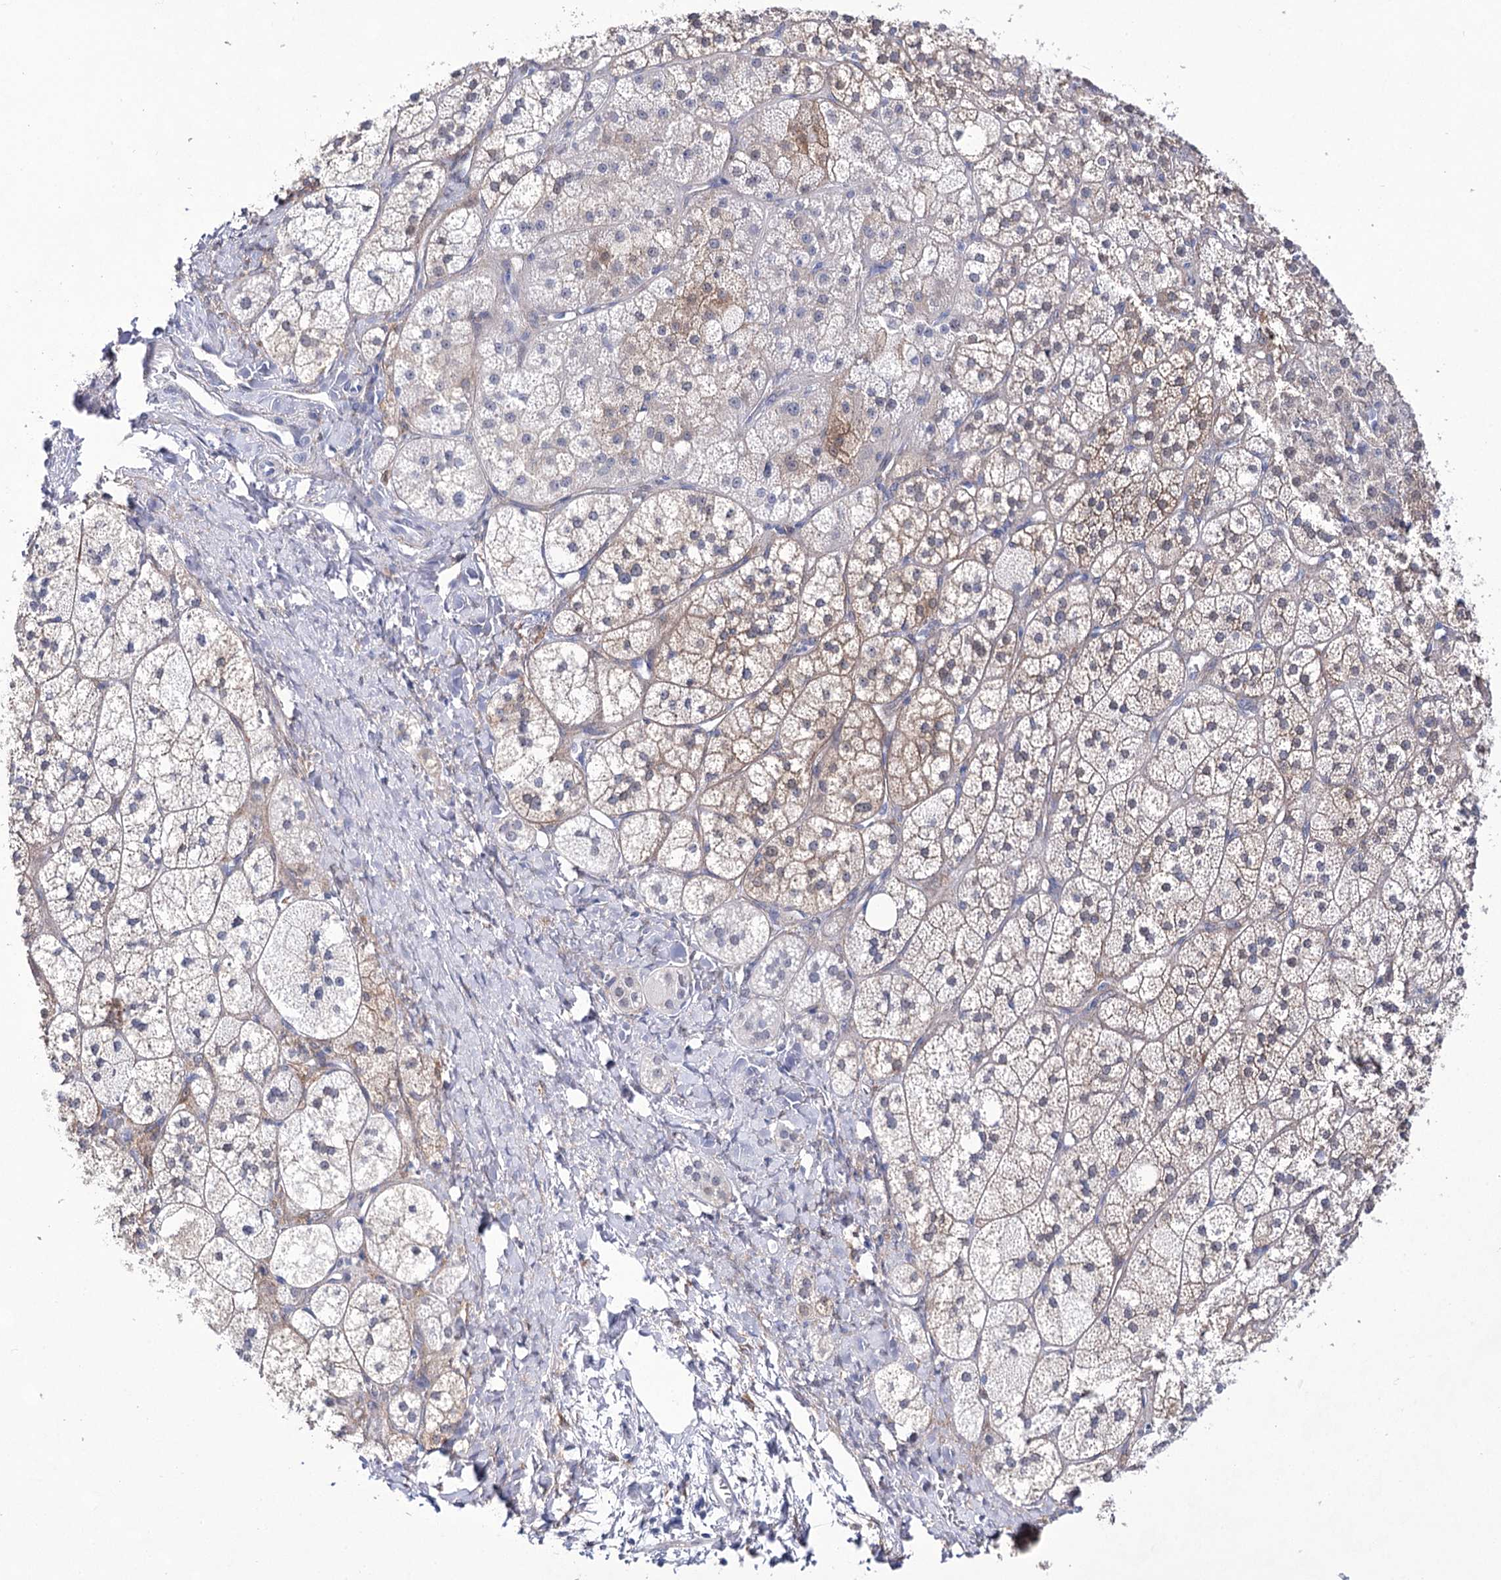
{"staining": {"intensity": "moderate", "quantity": "25%-75%", "location": "cytoplasmic/membranous,nuclear"}, "tissue": "adrenal gland", "cell_type": "Glandular cells", "image_type": "normal", "snomed": [{"axis": "morphology", "description": "Normal tissue, NOS"}, {"axis": "topography", "description": "Adrenal gland"}], "caption": "Immunohistochemistry of benign adrenal gland displays medium levels of moderate cytoplasmic/membranous,nuclear positivity in about 25%-75% of glandular cells. (Stains: DAB in brown, nuclei in blue, Microscopy: brightfield microscopy at high magnification).", "gene": "UGDH", "patient": {"sex": "male", "age": 61}}